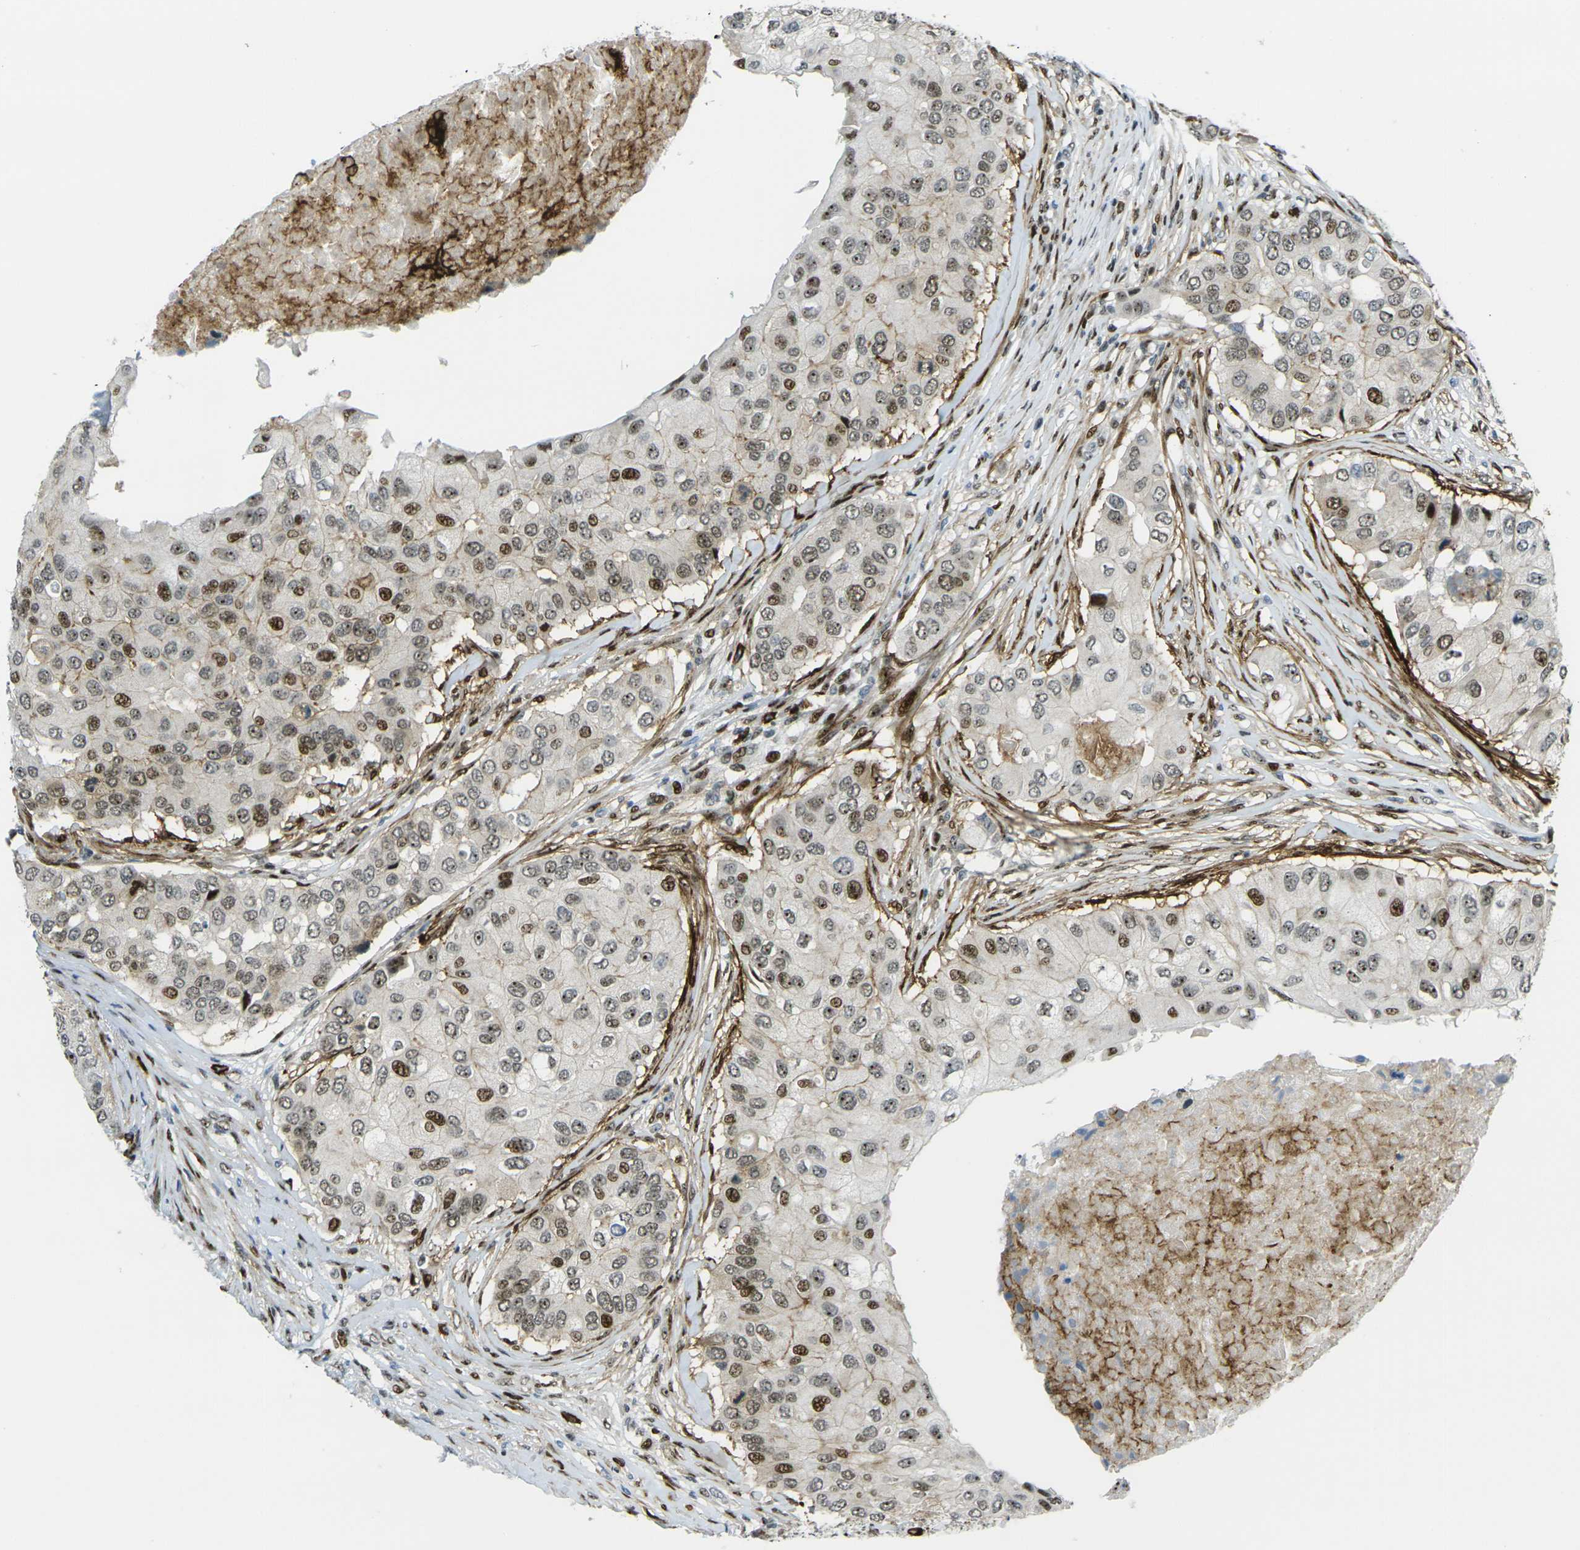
{"staining": {"intensity": "moderate", "quantity": ">75%", "location": "nuclear"}, "tissue": "breast cancer", "cell_type": "Tumor cells", "image_type": "cancer", "snomed": [{"axis": "morphology", "description": "Normal tissue, NOS"}, {"axis": "morphology", "description": "Duct carcinoma"}, {"axis": "topography", "description": "Breast"}], "caption": "Protein staining of breast cancer tissue displays moderate nuclear staining in about >75% of tumor cells. (brown staining indicates protein expression, while blue staining denotes nuclei).", "gene": "UBE2C", "patient": {"sex": "female", "age": 49}}